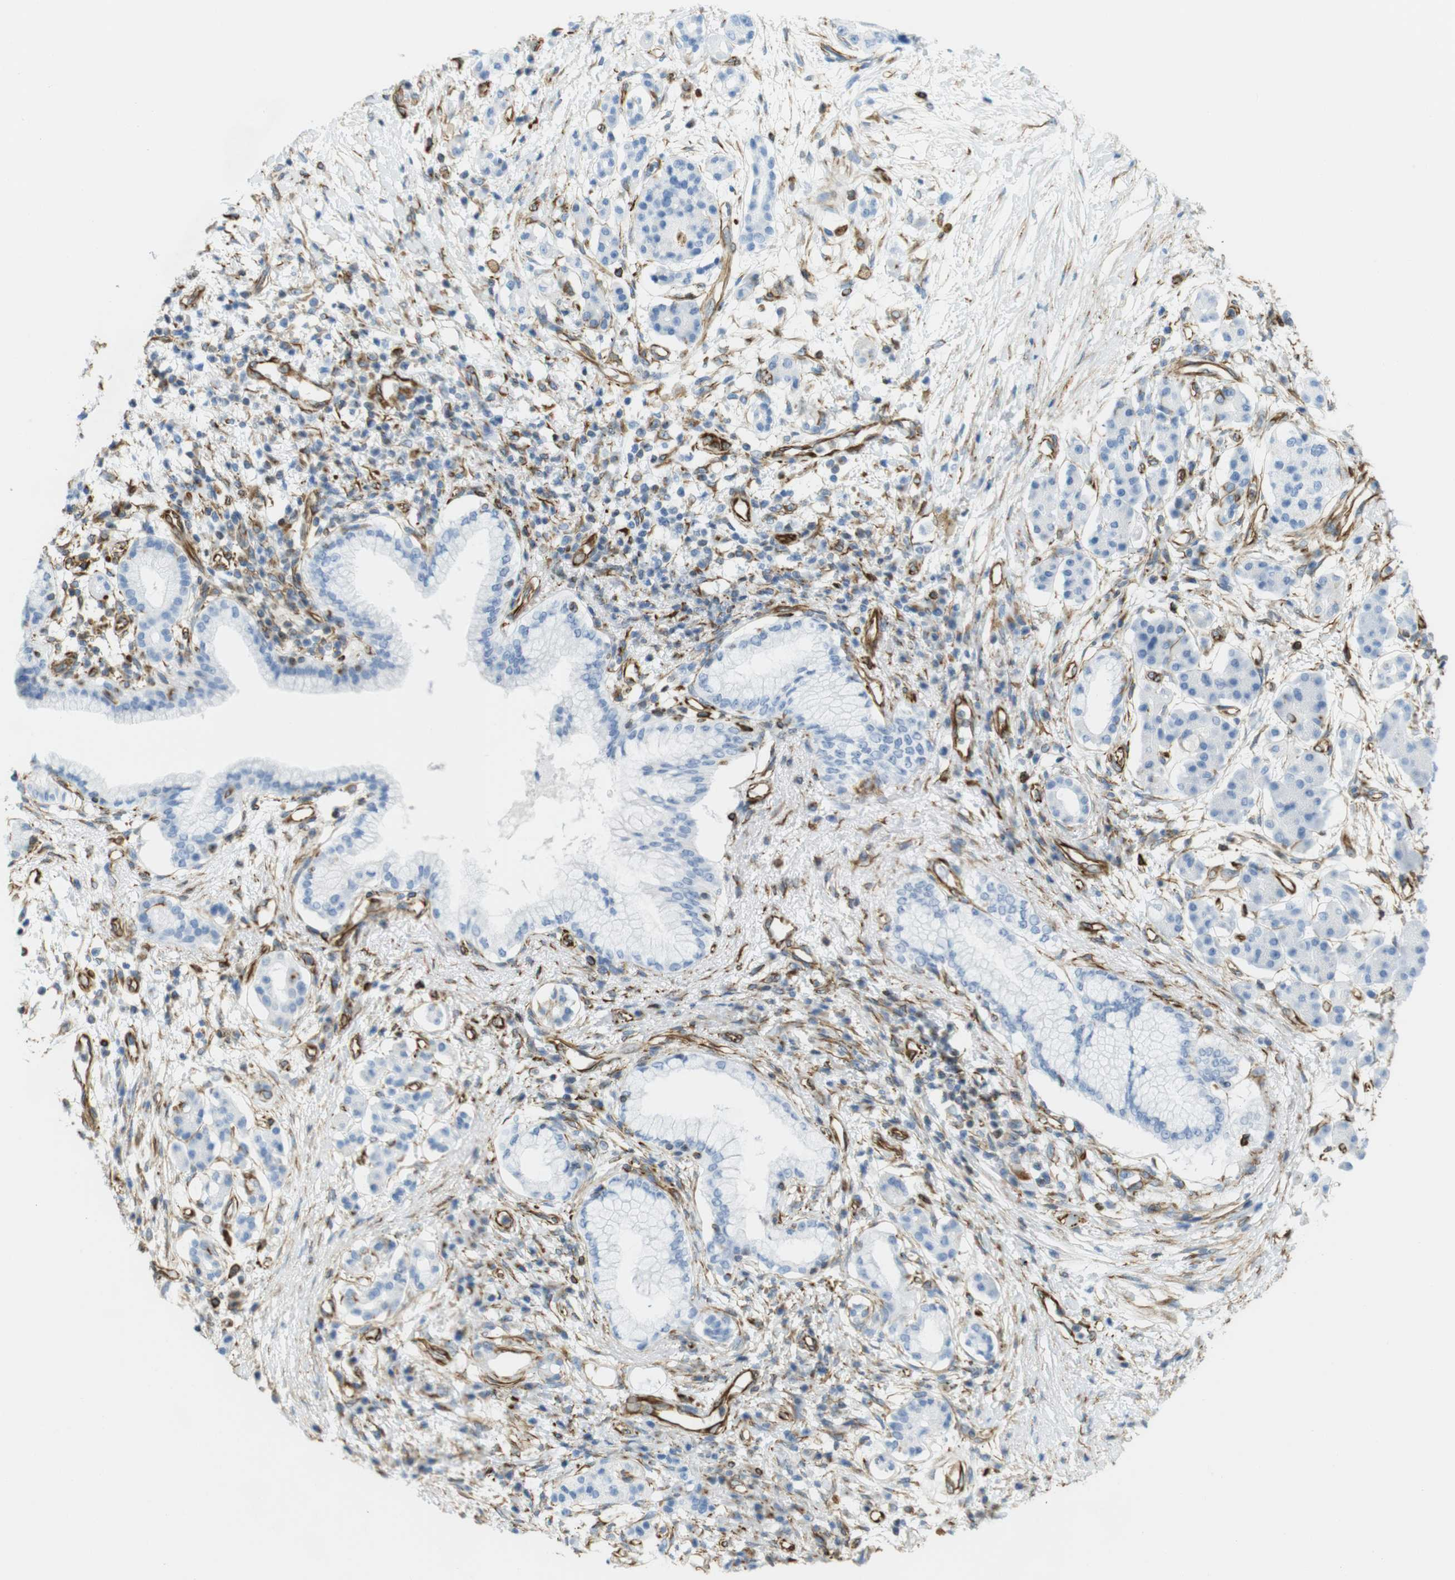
{"staining": {"intensity": "negative", "quantity": "none", "location": "none"}, "tissue": "pancreatic cancer", "cell_type": "Tumor cells", "image_type": "cancer", "snomed": [{"axis": "morphology", "description": "Adenocarcinoma, NOS"}, {"axis": "topography", "description": "Pancreas"}], "caption": "A histopathology image of human adenocarcinoma (pancreatic) is negative for staining in tumor cells.", "gene": "MS4A10", "patient": {"sex": "male", "age": 77}}